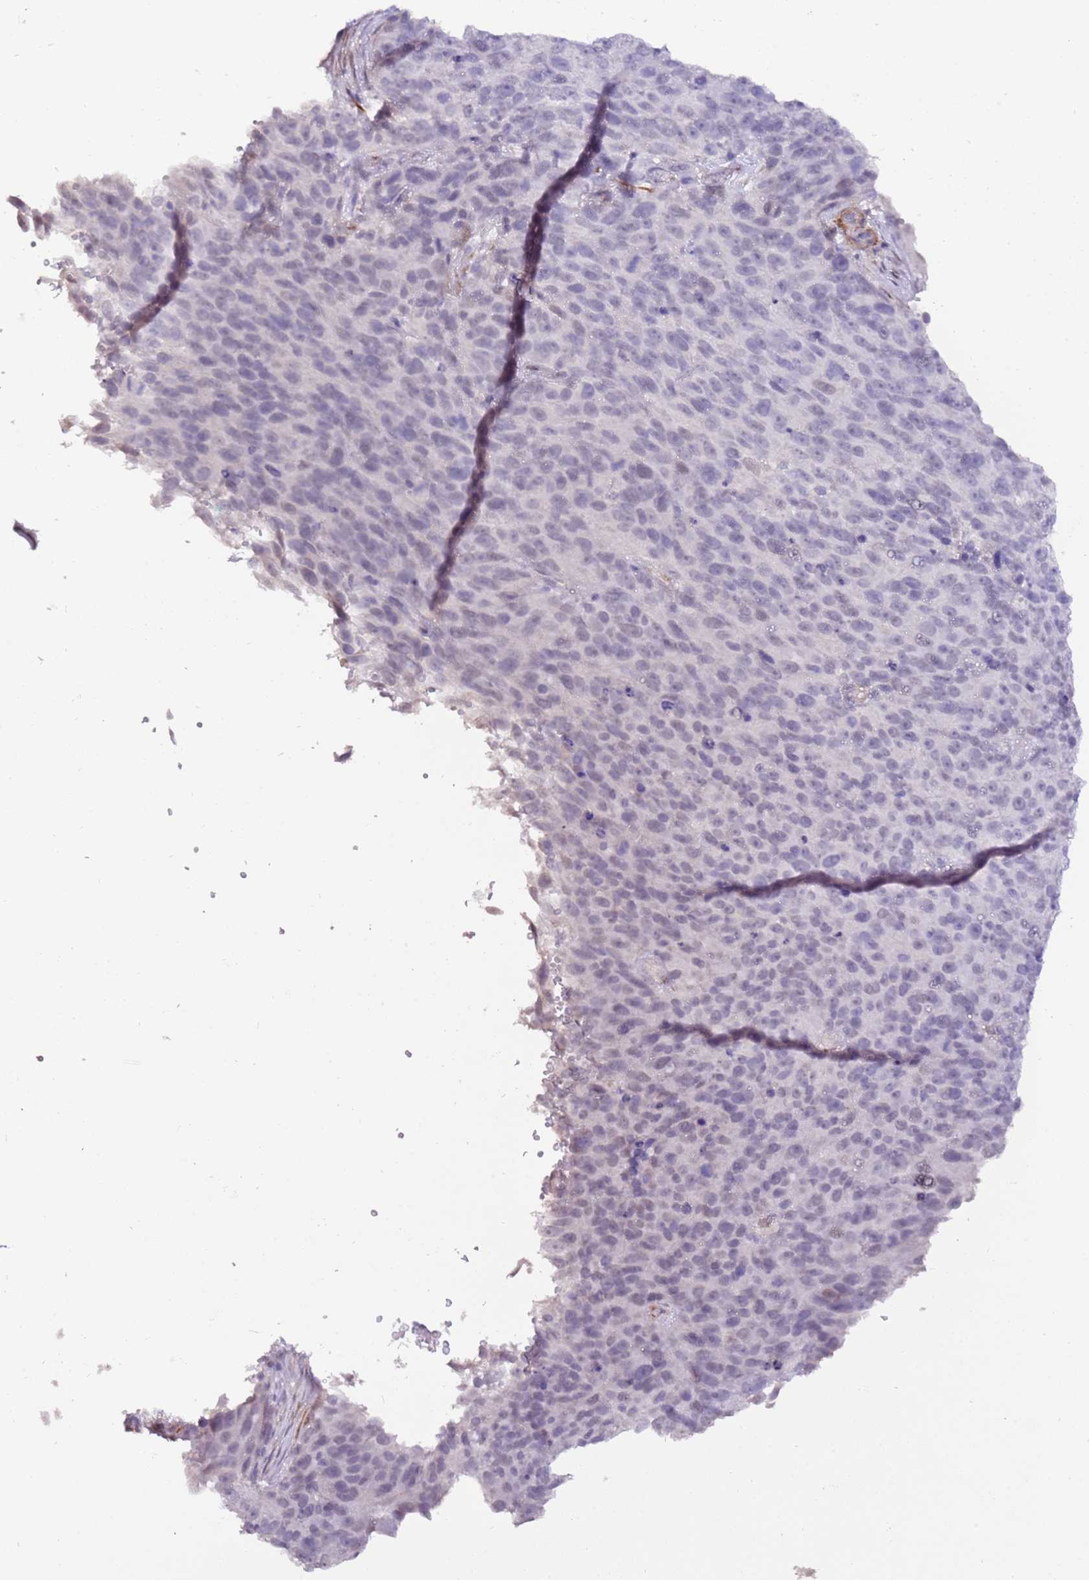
{"staining": {"intensity": "negative", "quantity": "none", "location": "none"}, "tissue": "melanoma", "cell_type": "Tumor cells", "image_type": "cancer", "snomed": [{"axis": "morphology", "description": "Malignant melanoma, NOS"}, {"axis": "topography", "description": "Skin"}], "caption": "This is an IHC histopathology image of malignant melanoma. There is no expression in tumor cells.", "gene": "ART5", "patient": {"sex": "male", "age": 84}}